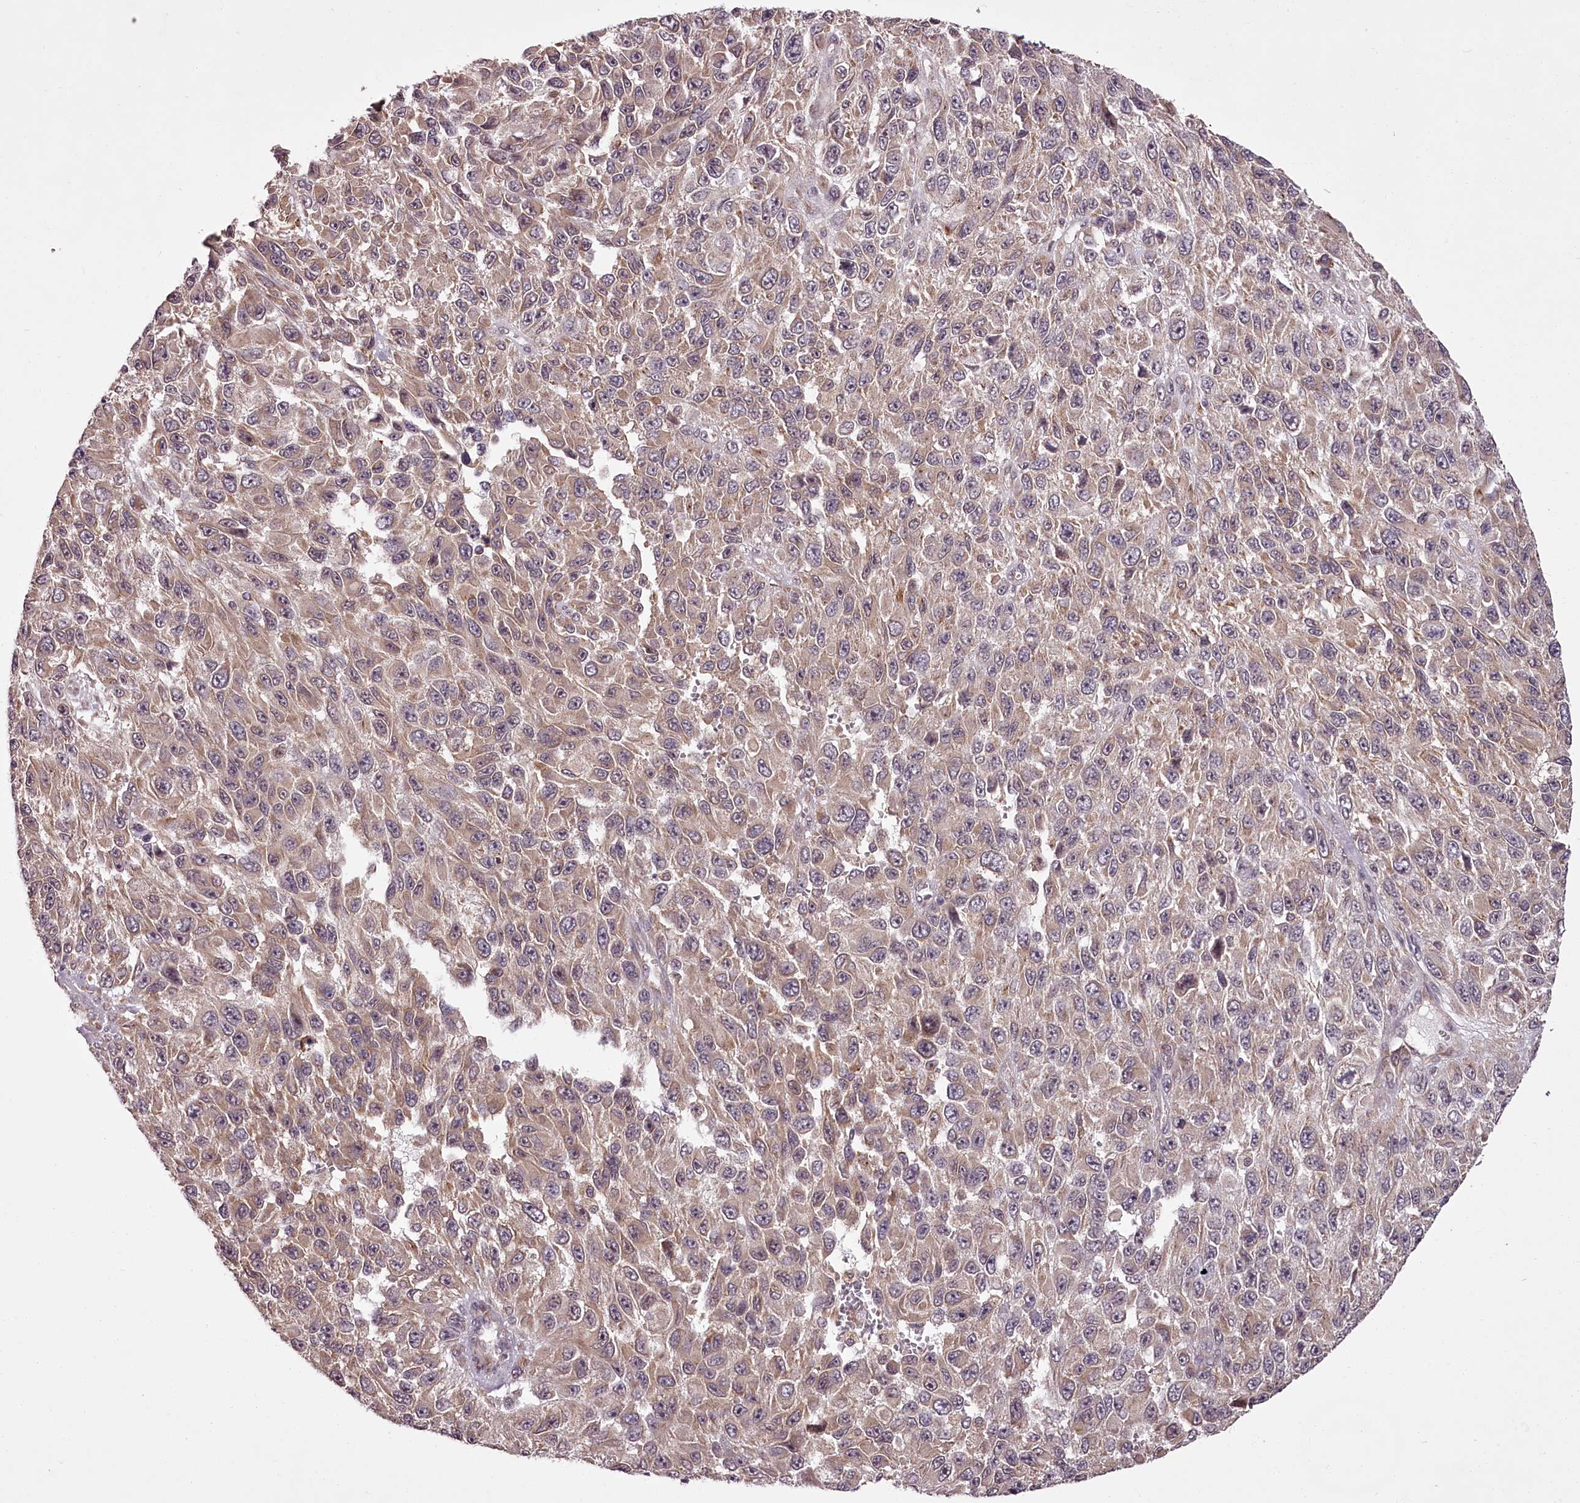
{"staining": {"intensity": "weak", "quantity": "25%-75%", "location": "cytoplasmic/membranous"}, "tissue": "melanoma", "cell_type": "Tumor cells", "image_type": "cancer", "snomed": [{"axis": "morphology", "description": "Normal tissue, NOS"}, {"axis": "morphology", "description": "Malignant melanoma, NOS"}, {"axis": "topography", "description": "Skin"}], "caption": "The histopathology image shows a brown stain indicating the presence of a protein in the cytoplasmic/membranous of tumor cells in malignant melanoma.", "gene": "CCDC92", "patient": {"sex": "female", "age": 96}}